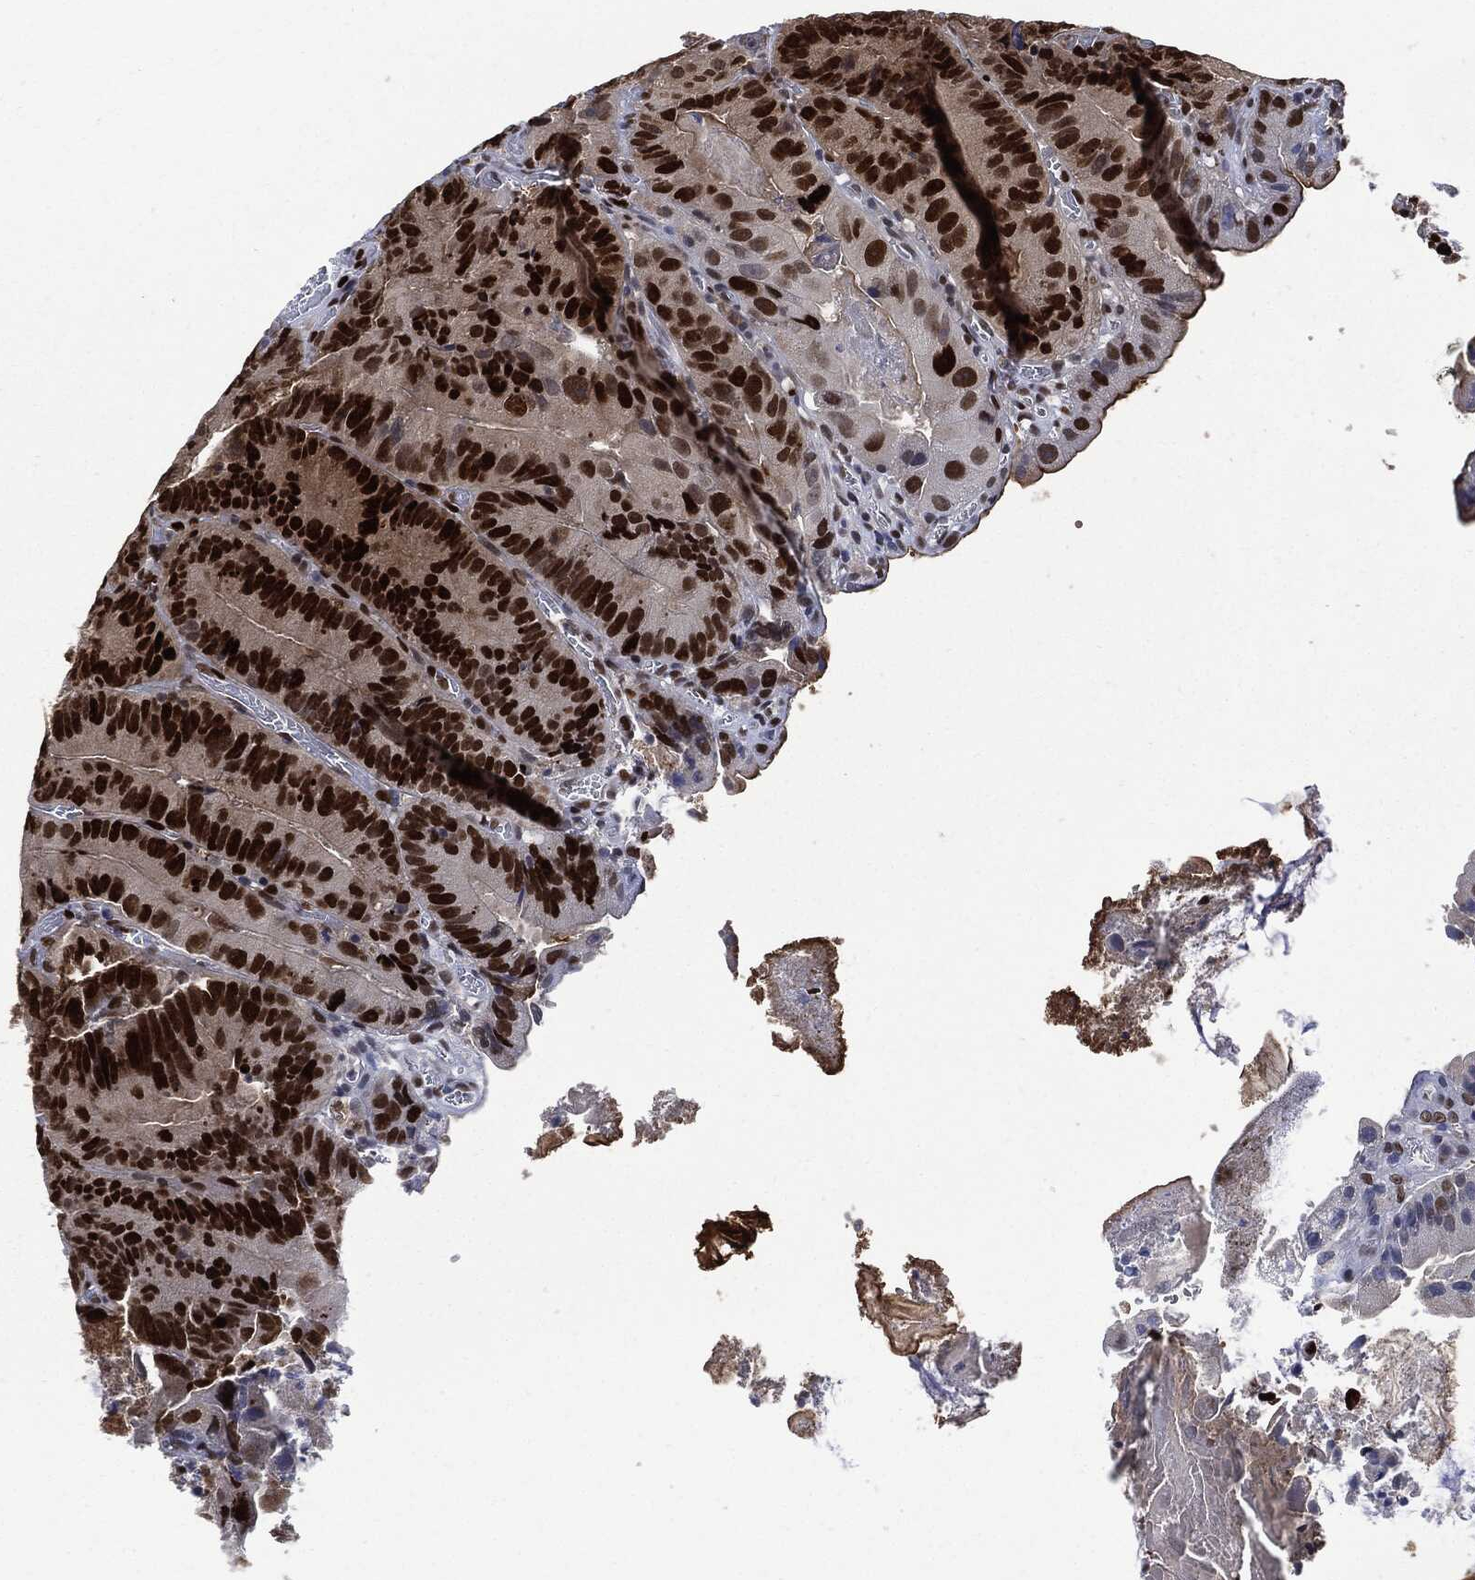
{"staining": {"intensity": "strong", "quantity": "25%-75%", "location": "nuclear"}, "tissue": "colorectal cancer", "cell_type": "Tumor cells", "image_type": "cancer", "snomed": [{"axis": "morphology", "description": "Adenocarcinoma, NOS"}, {"axis": "topography", "description": "Colon"}], "caption": "A brown stain shows strong nuclear positivity of a protein in human colorectal cancer tumor cells. (brown staining indicates protein expression, while blue staining denotes nuclei).", "gene": "PCNA", "patient": {"sex": "female", "age": 86}}